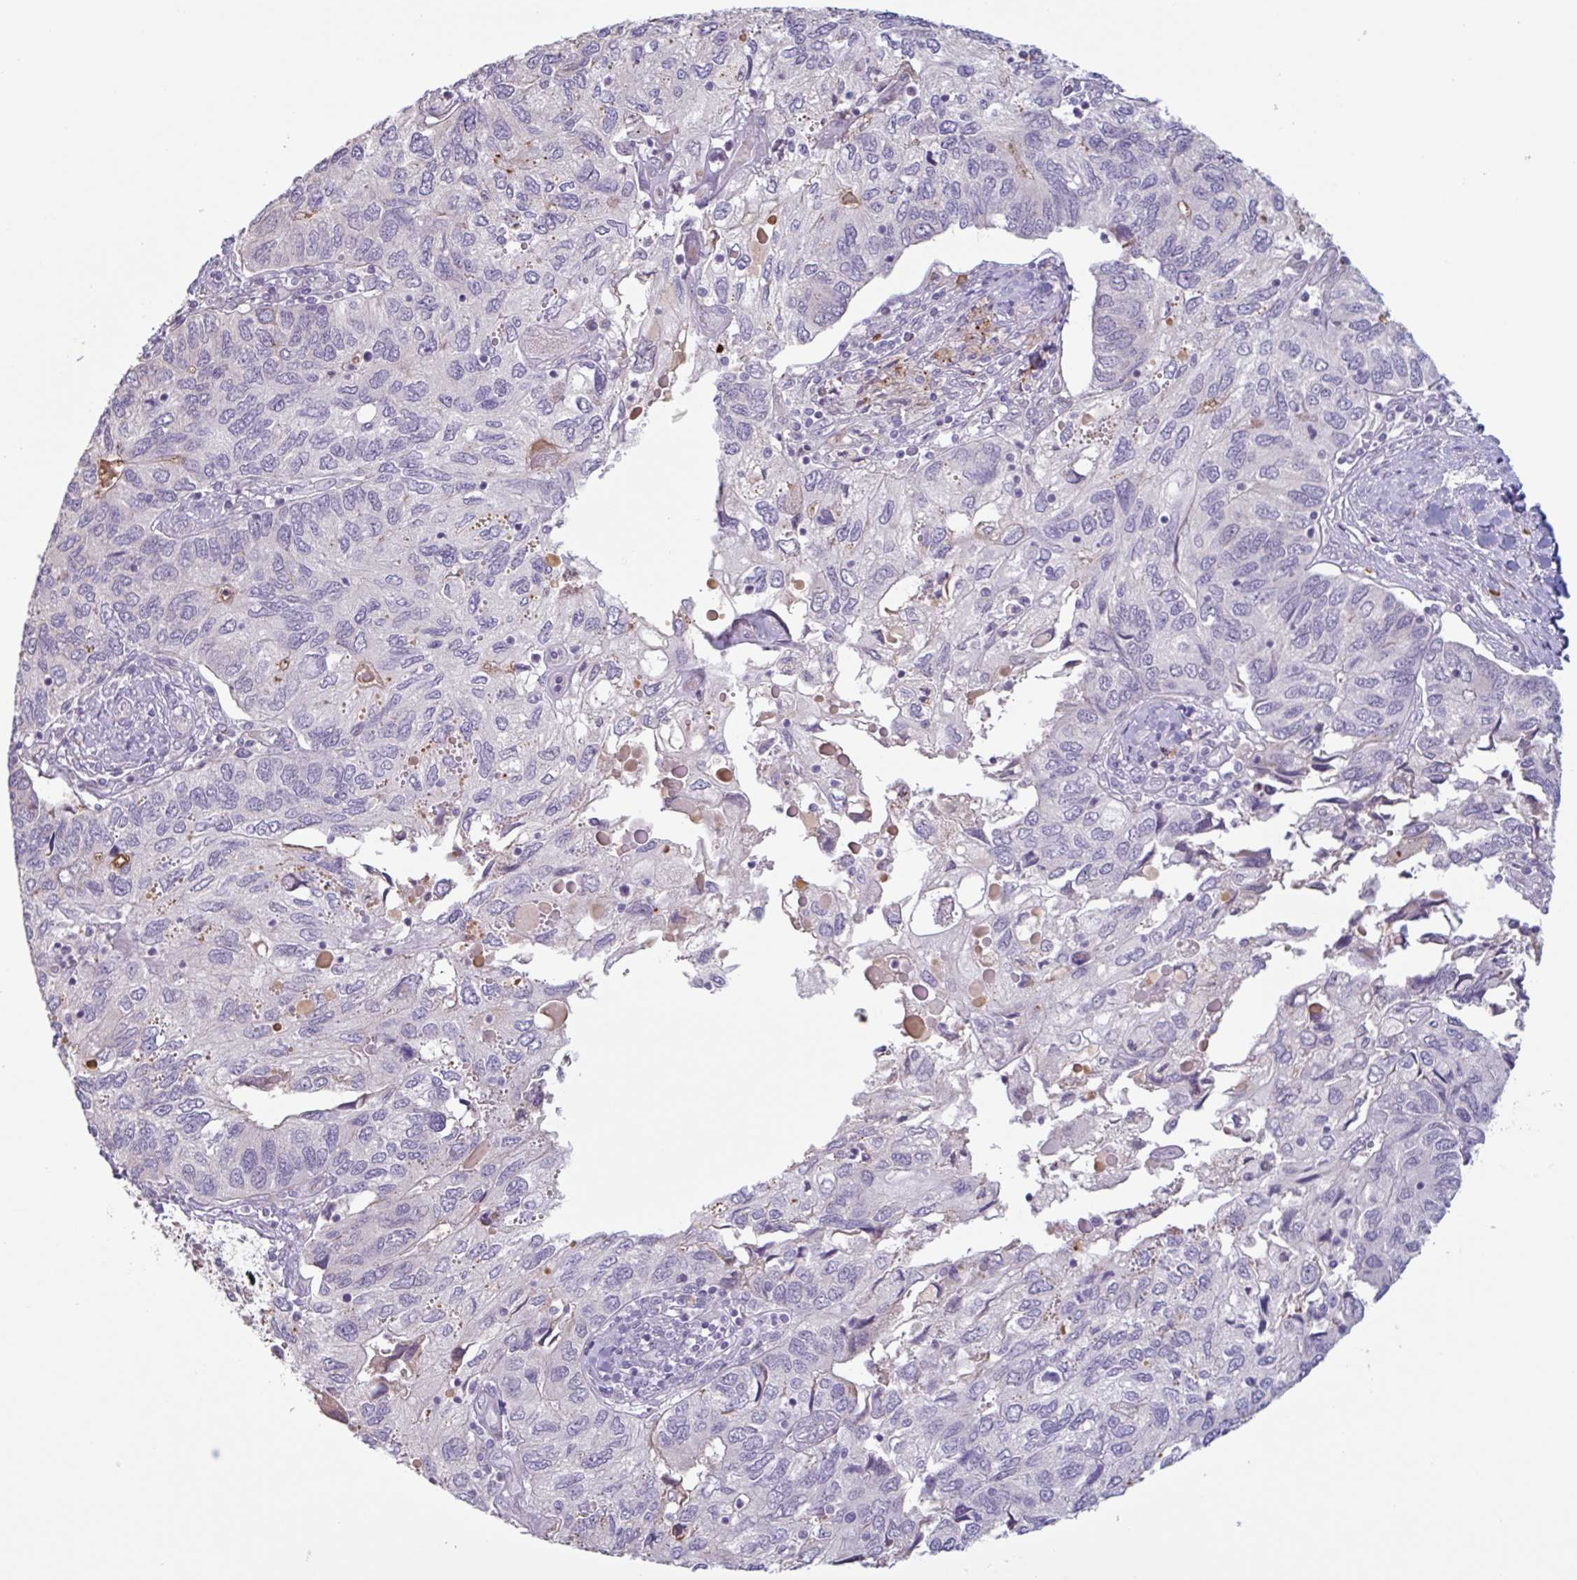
{"staining": {"intensity": "negative", "quantity": "none", "location": "none"}, "tissue": "endometrial cancer", "cell_type": "Tumor cells", "image_type": "cancer", "snomed": [{"axis": "morphology", "description": "Carcinoma, NOS"}, {"axis": "topography", "description": "Uterus"}], "caption": "The histopathology image demonstrates no significant expression in tumor cells of endometrial cancer.", "gene": "TAF1D", "patient": {"sex": "female", "age": 76}}